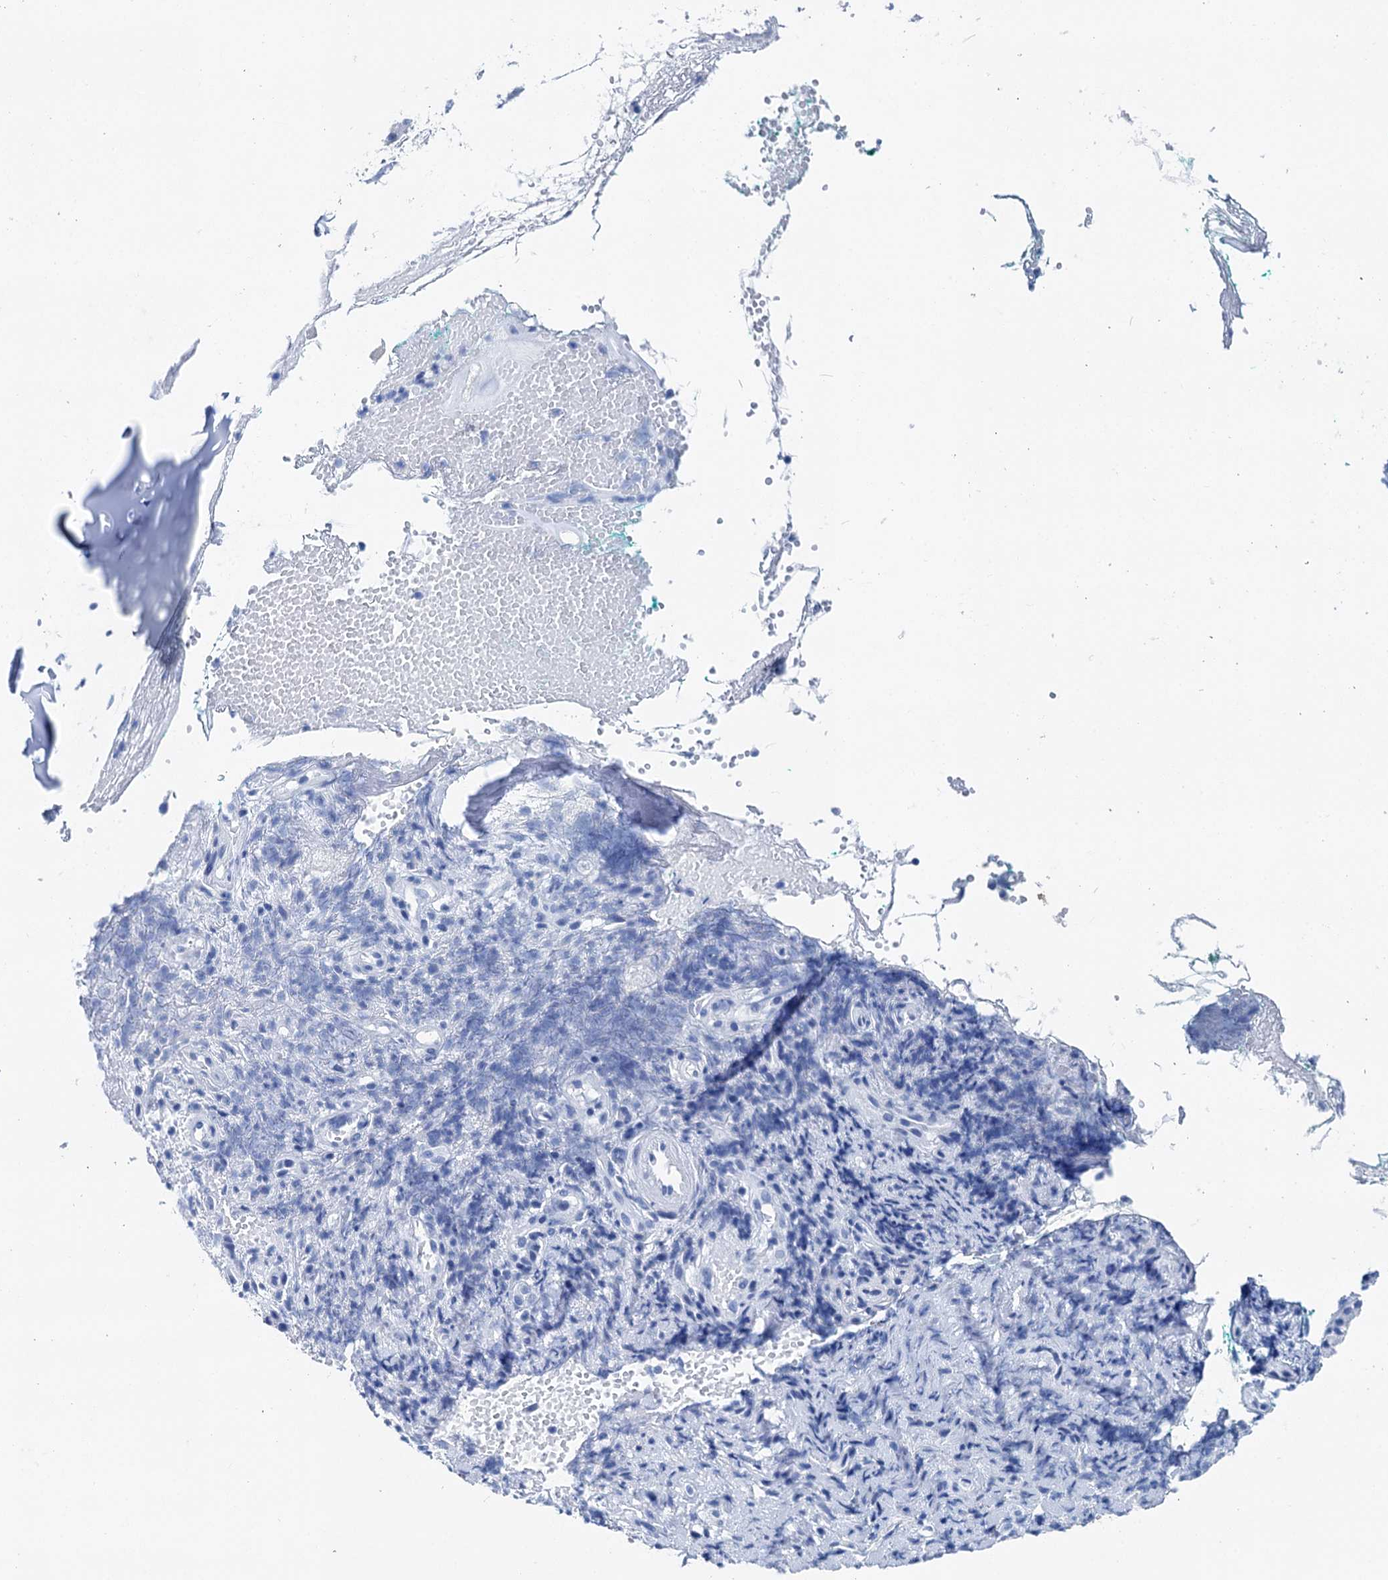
{"staining": {"intensity": "negative", "quantity": "none", "location": "none"}, "tissue": "adipose tissue", "cell_type": "Adipocytes", "image_type": "normal", "snomed": [{"axis": "morphology", "description": "Normal tissue, NOS"}, {"axis": "morphology", "description": "Basal cell carcinoma"}, {"axis": "topography", "description": "Cartilage tissue"}, {"axis": "topography", "description": "Nasopharynx"}, {"axis": "topography", "description": "Oral tissue"}], "caption": "Immunohistochemistry of unremarkable adipose tissue shows no expression in adipocytes. Nuclei are stained in blue.", "gene": "BRINP1", "patient": {"sex": "female", "age": 77}}